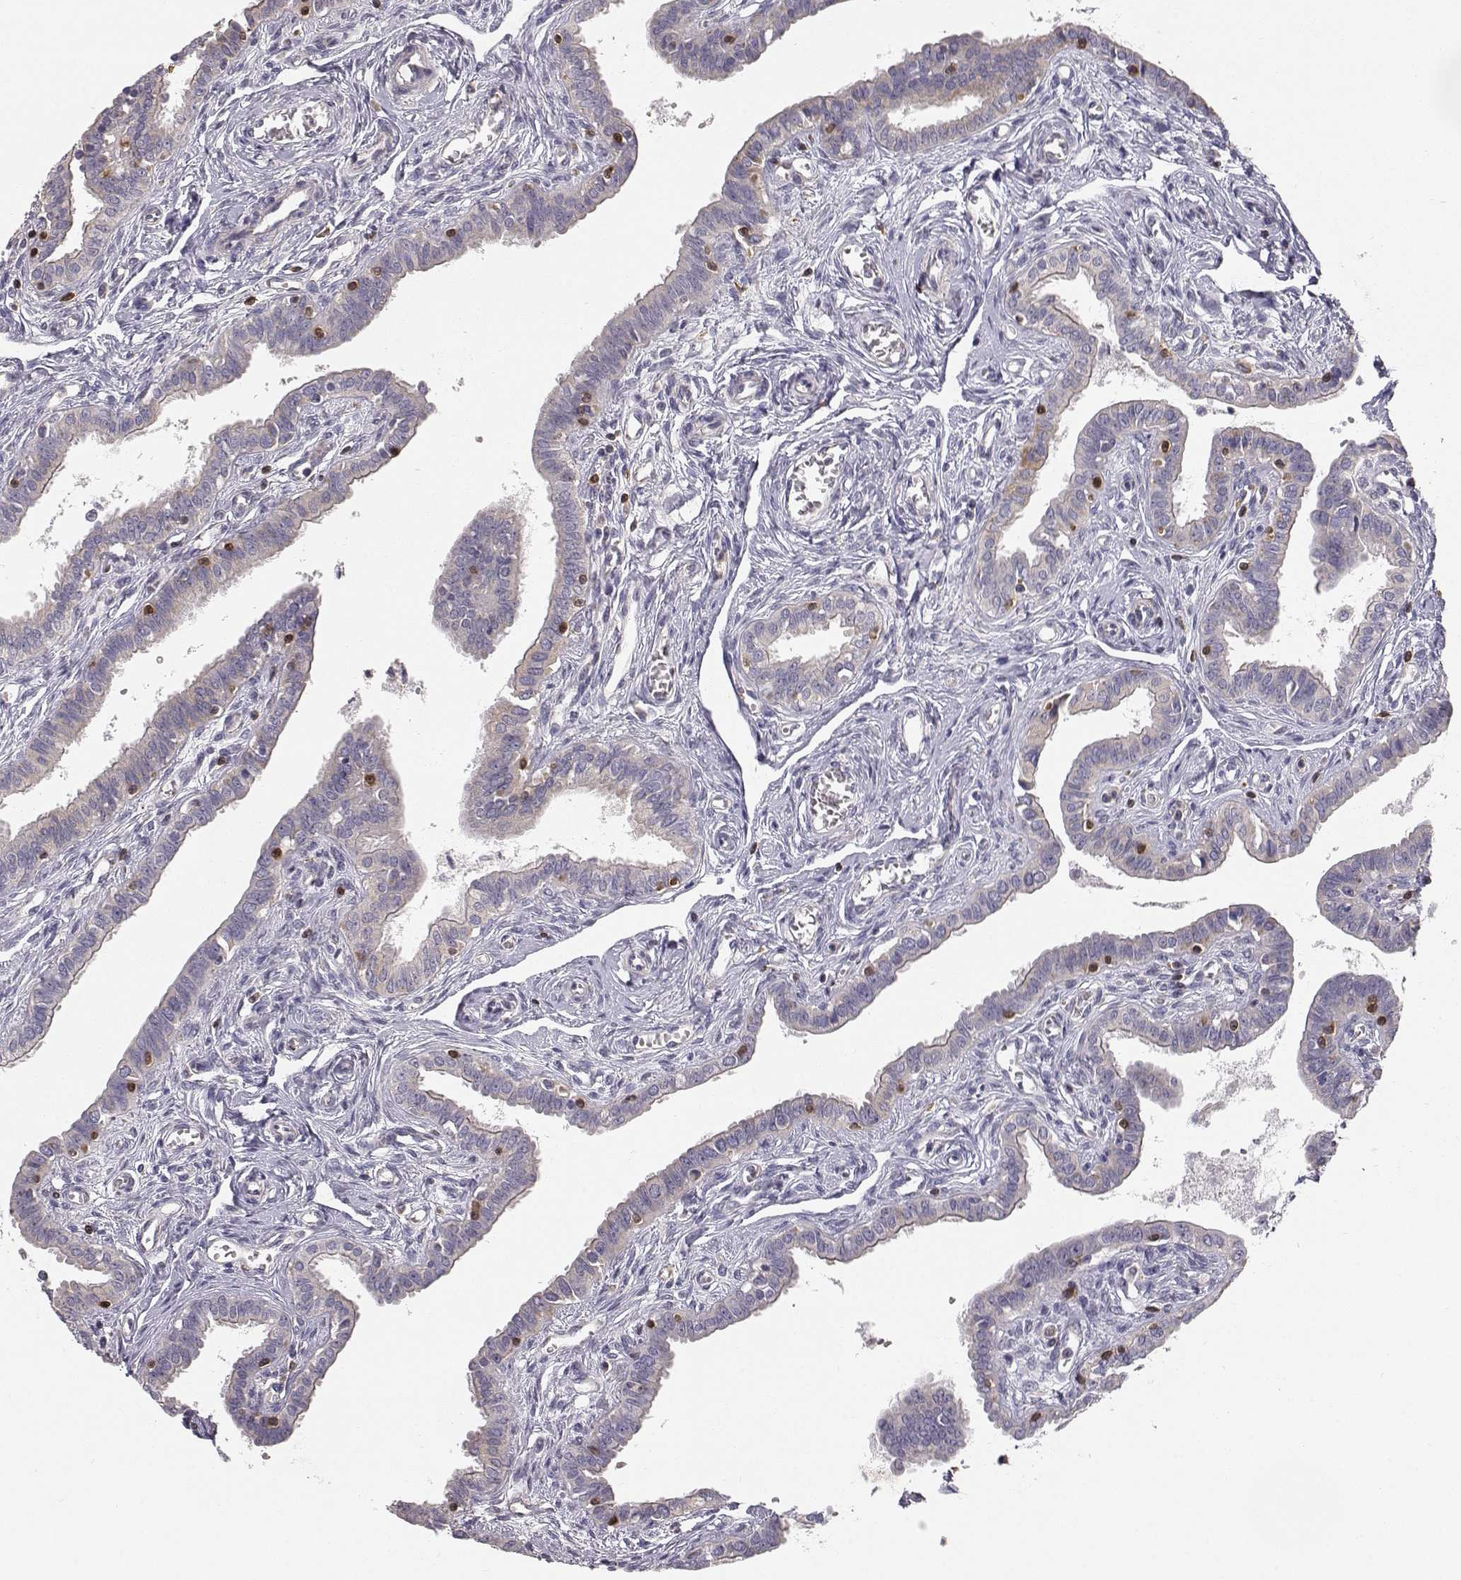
{"staining": {"intensity": "weak", "quantity": "25%-75%", "location": "cytoplasmic/membranous"}, "tissue": "fallopian tube", "cell_type": "Glandular cells", "image_type": "normal", "snomed": [{"axis": "morphology", "description": "Normal tissue, NOS"}, {"axis": "morphology", "description": "Carcinoma, endometroid"}, {"axis": "topography", "description": "Fallopian tube"}, {"axis": "topography", "description": "Ovary"}], "caption": "Fallopian tube stained with immunohistochemistry demonstrates weak cytoplasmic/membranous staining in about 25%-75% of glandular cells.", "gene": "GRAP2", "patient": {"sex": "female", "age": 42}}